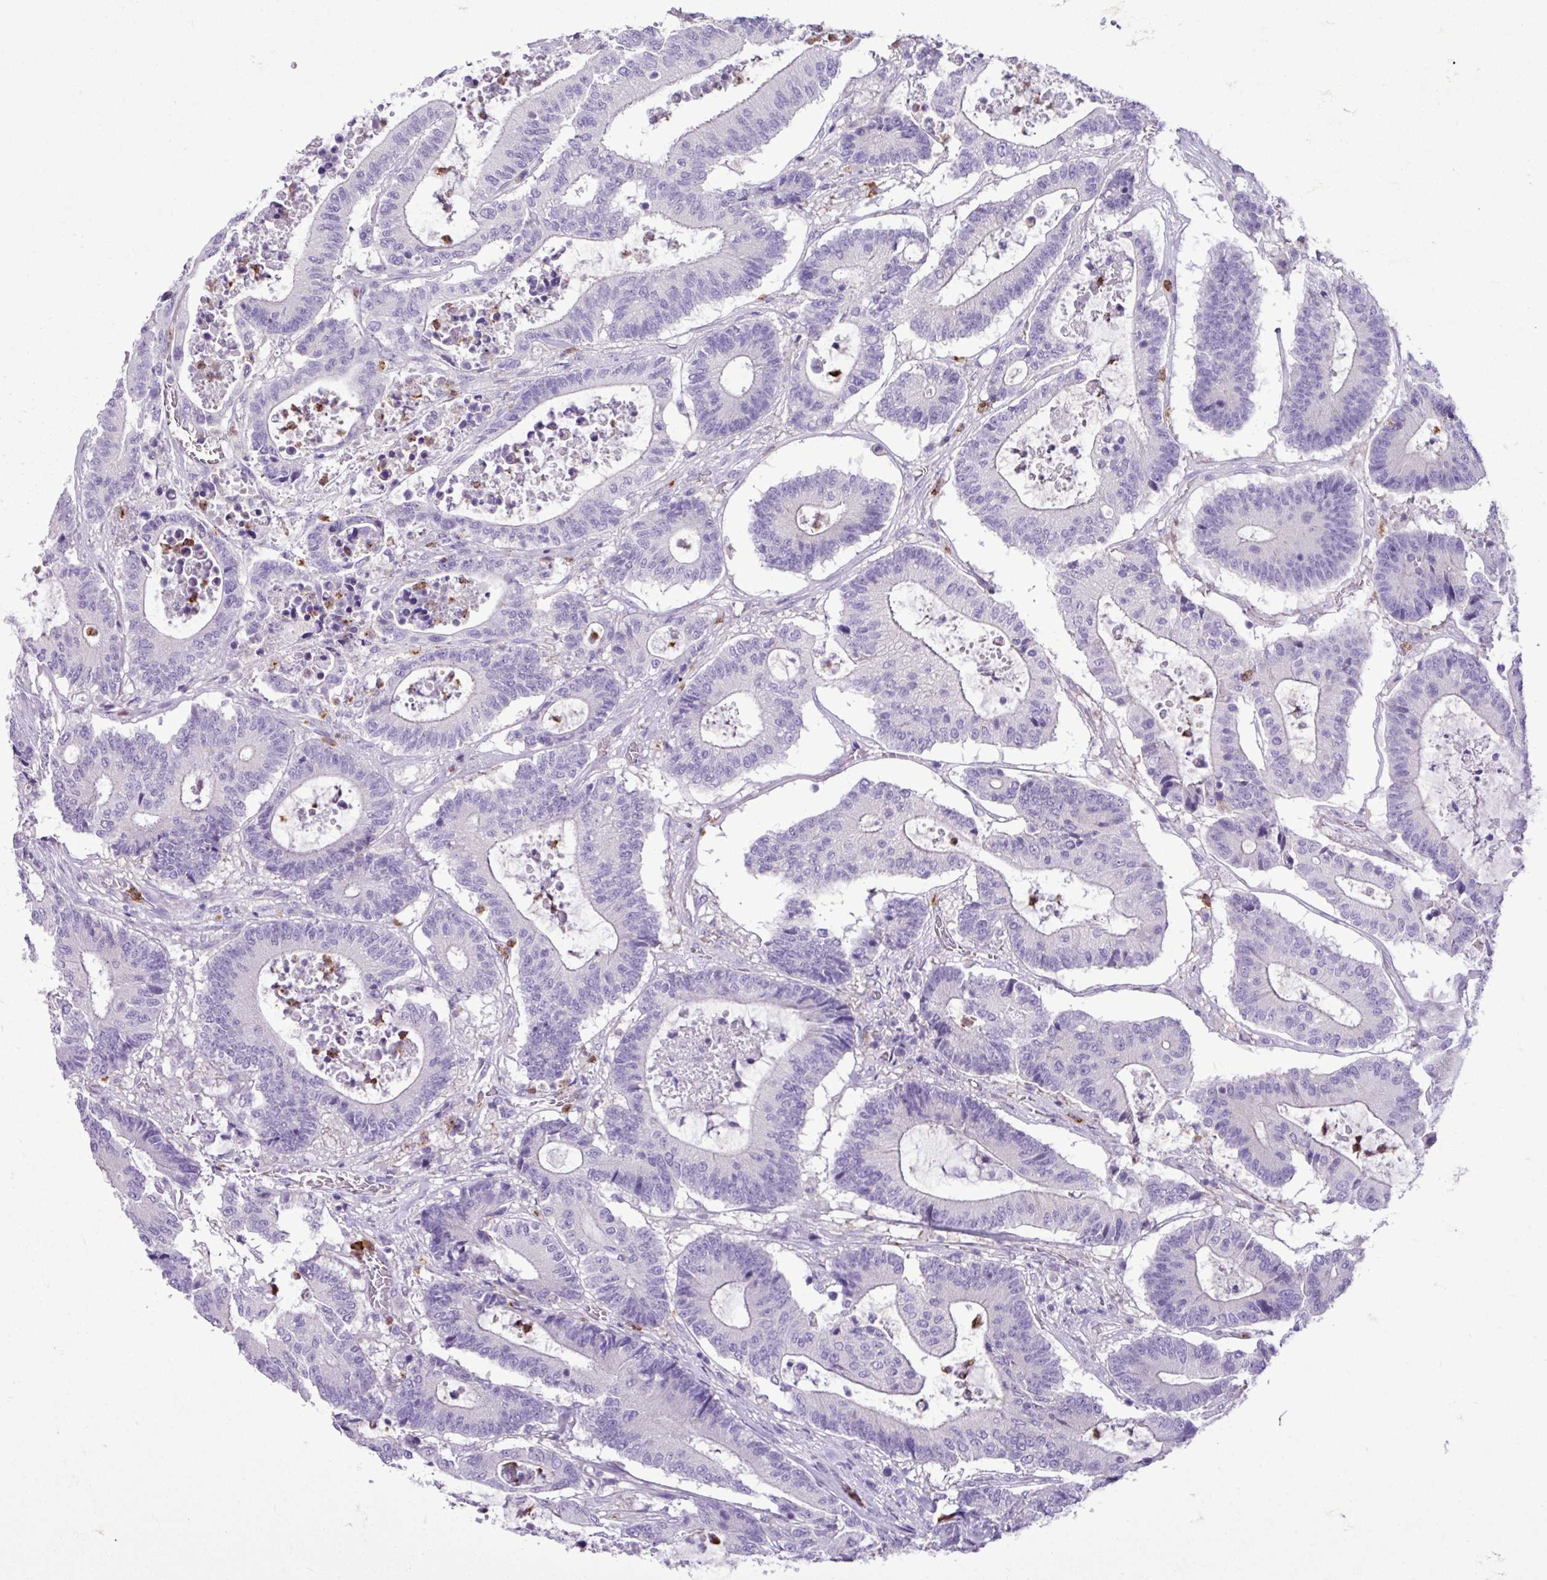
{"staining": {"intensity": "negative", "quantity": "none", "location": "none"}, "tissue": "colorectal cancer", "cell_type": "Tumor cells", "image_type": "cancer", "snomed": [{"axis": "morphology", "description": "Adenocarcinoma, NOS"}, {"axis": "topography", "description": "Colon"}], "caption": "IHC of human colorectal adenocarcinoma exhibits no positivity in tumor cells. (Stains: DAB (3,3'-diaminobenzidine) immunohistochemistry with hematoxylin counter stain, Microscopy: brightfield microscopy at high magnification).", "gene": "ZSCAN5A", "patient": {"sex": "female", "age": 84}}